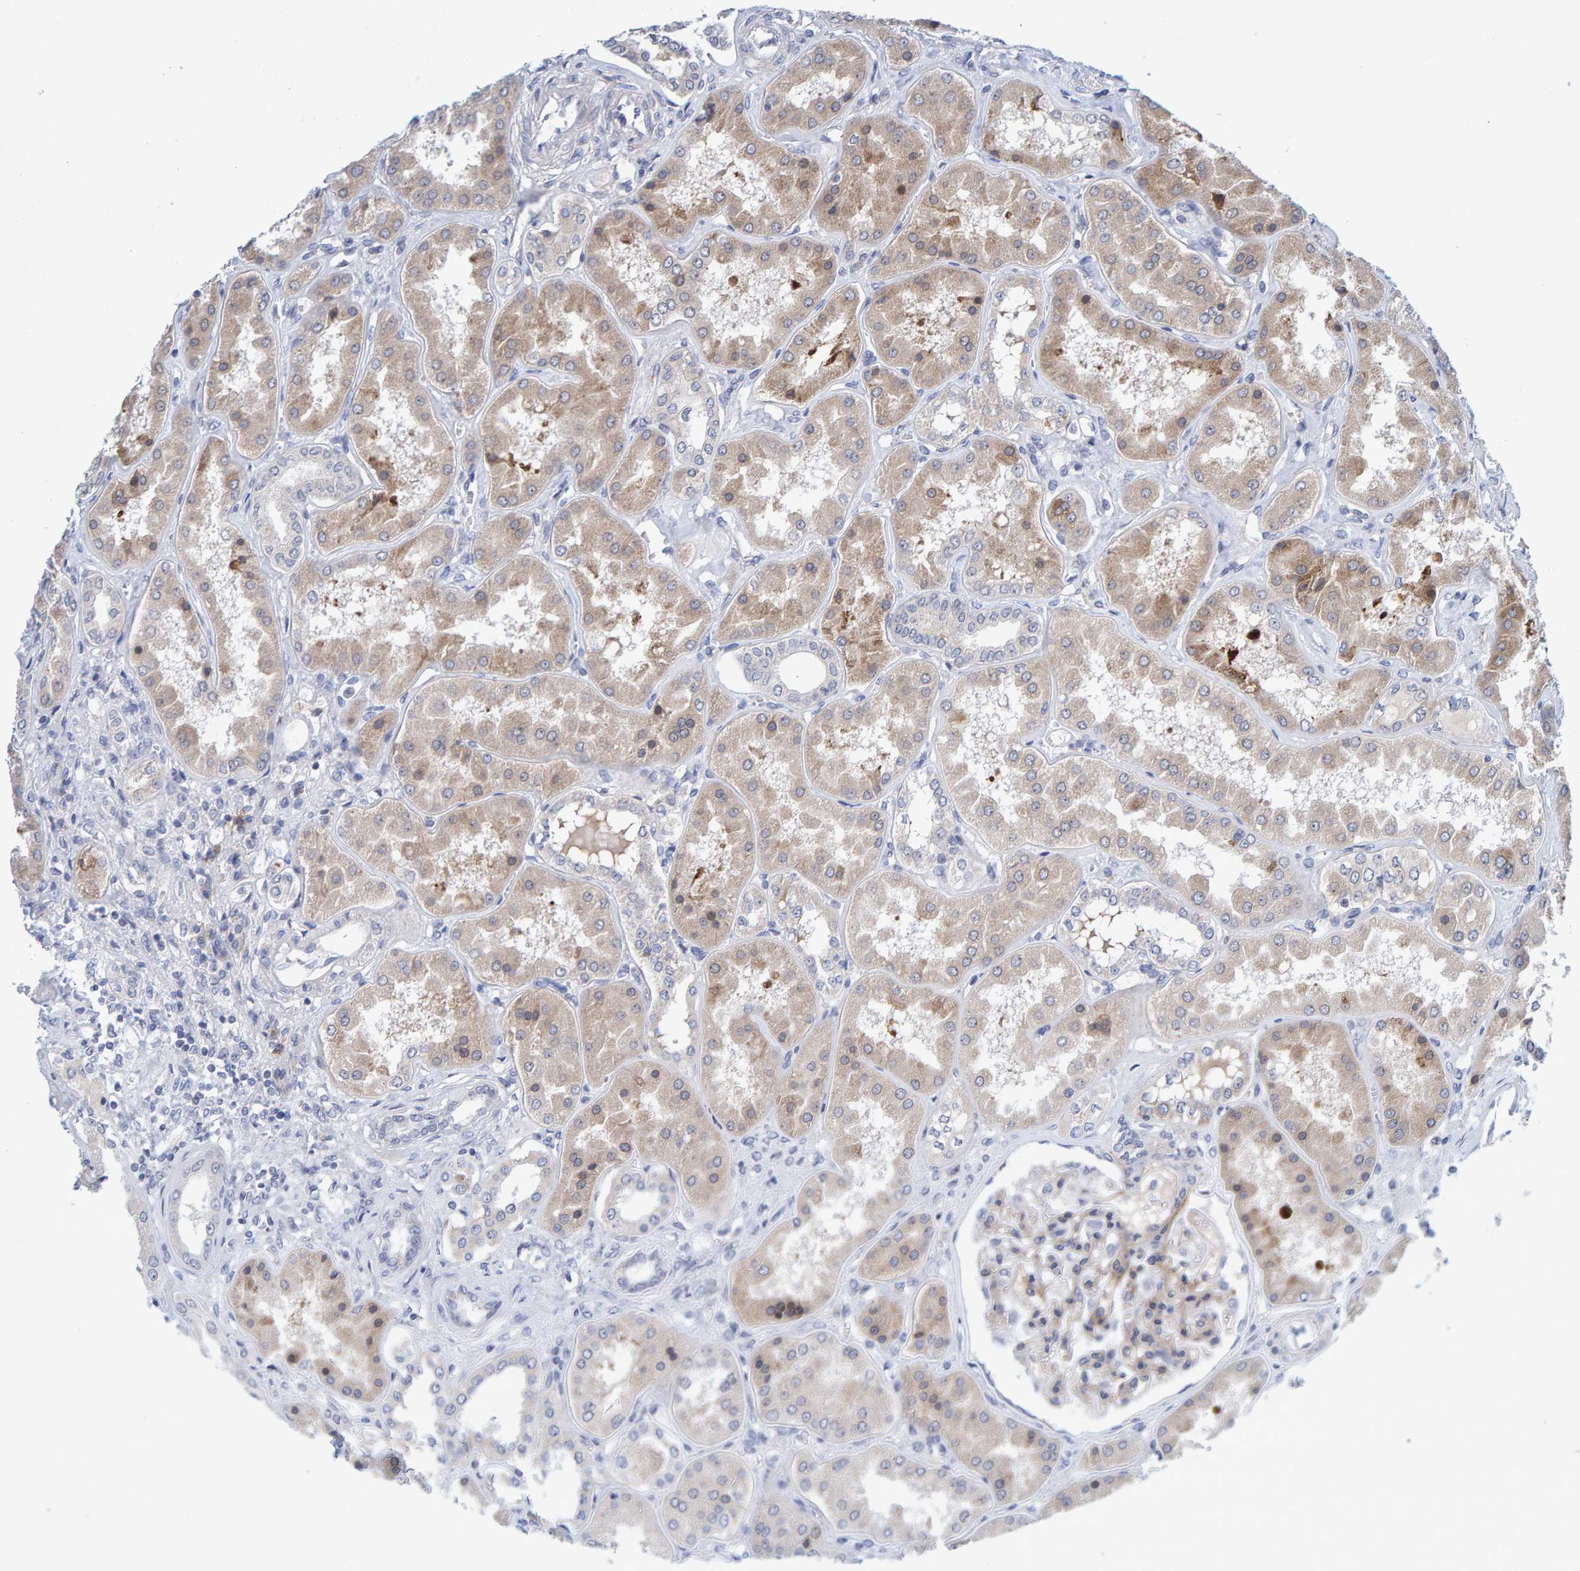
{"staining": {"intensity": "weak", "quantity": "<25%", "location": "cytoplasmic/membranous"}, "tissue": "kidney", "cell_type": "Cells in glomeruli", "image_type": "normal", "snomed": [{"axis": "morphology", "description": "Normal tissue, NOS"}, {"axis": "topography", "description": "Kidney"}], "caption": "A photomicrograph of kidney stained for a protein shows no brown staining in cells in glomeruli. (Brightfield microscopy of DAB (3,3'-diaminobenzidine) immunohistochemistry (IHC) at high magnification).", "gene": "ZNF77", "patient": {"sex": "female", "age": 56}}